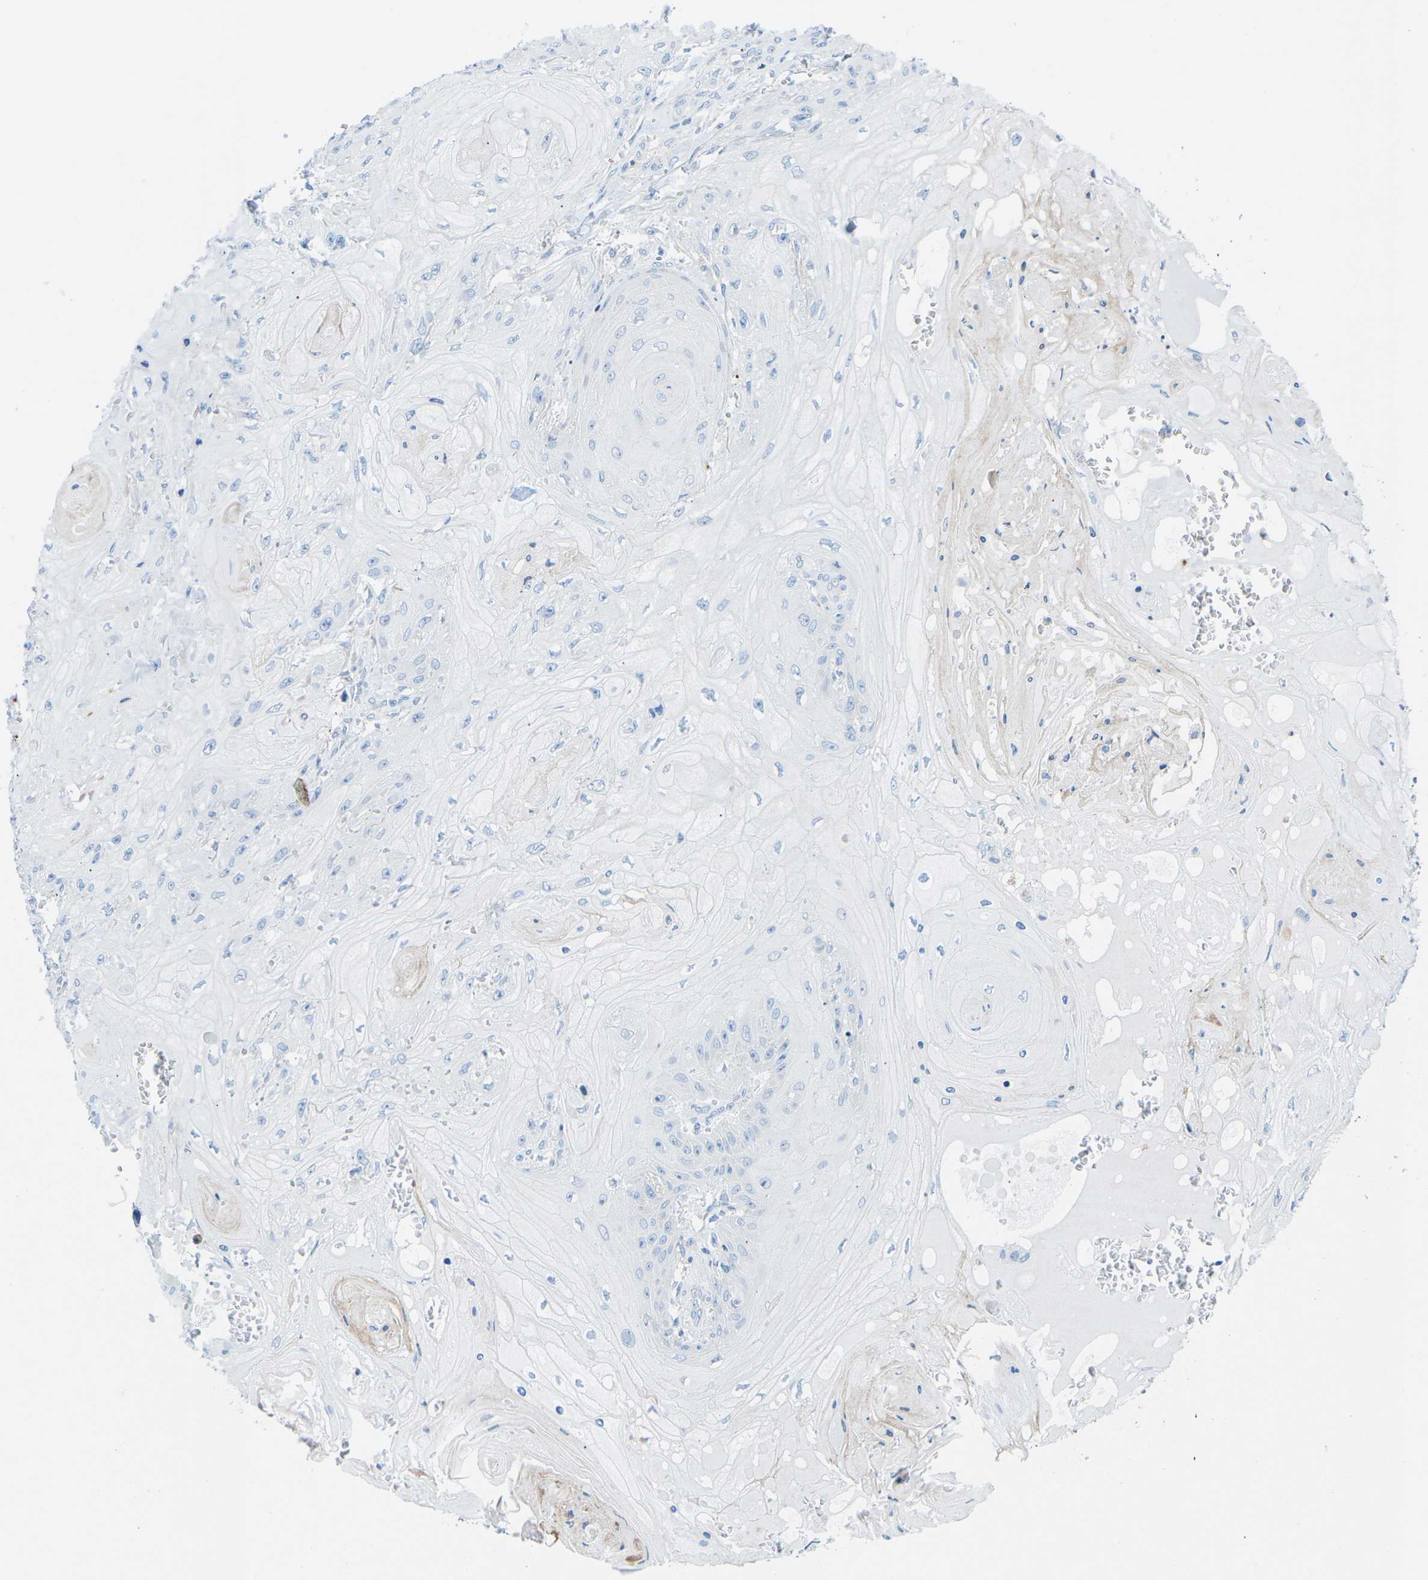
{"staining": {"intensity": "negative", "quantity": "none", "location": "none"}, "tissue": "skin cancer", "cell_type": "Tumor cells", "image_type": "cancer", "snomed": [{"axis": "morphology", "description": "Squamous cell carcinoma, NOS"}, {"axis": "topography", "description": "Skin"}], "caption": "IHC image of skin cancer (squamous cell carcinoma) stained for a protein (brown), which shows no staining in tumor cells. (IHC, brightfield microscopy, high magnification).", "gene": "MC4R", "patient": {"sex": "male", "age": 74}}